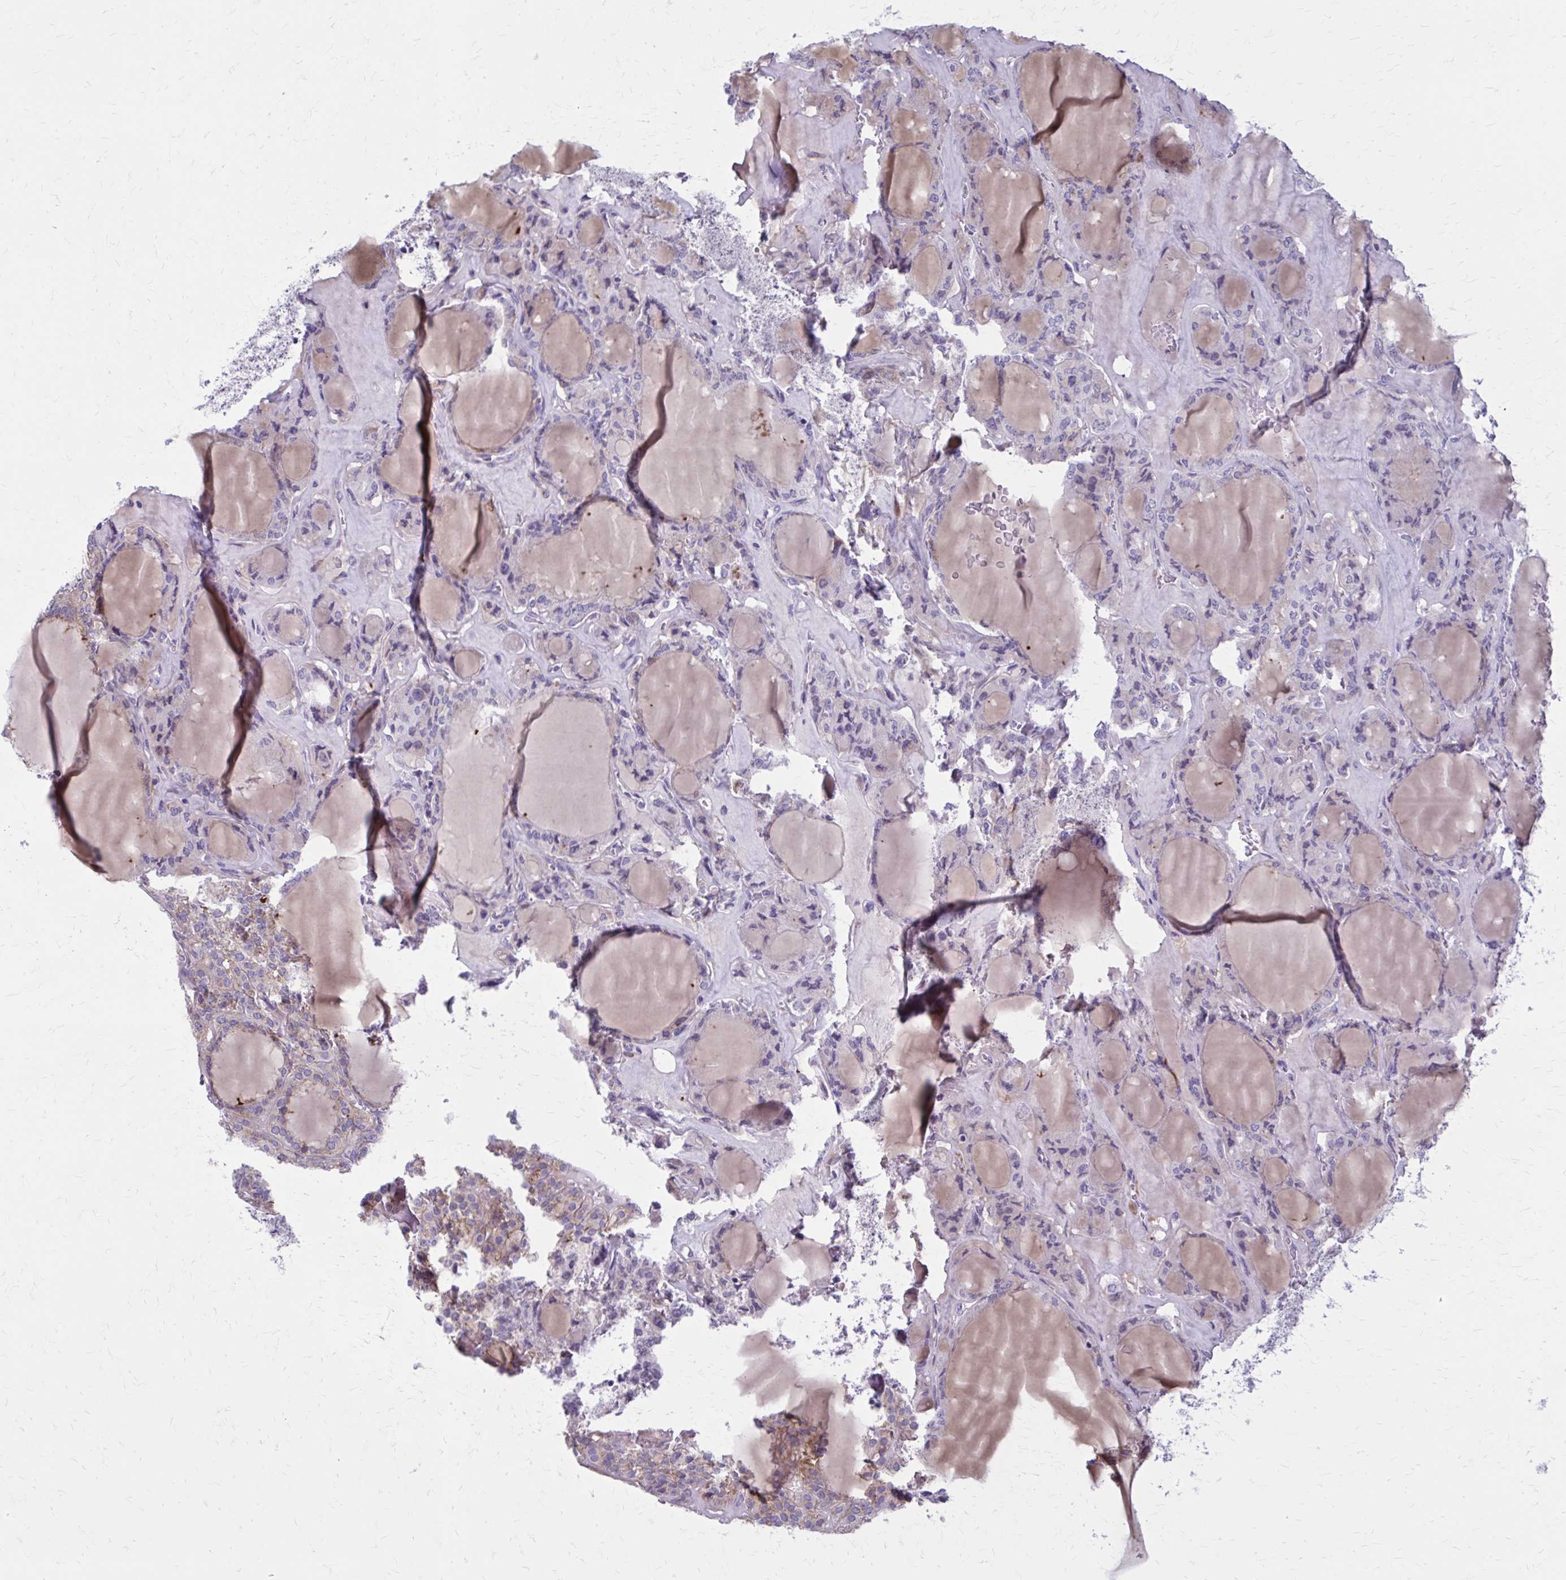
{"staining": {"intensity": "weak", "quantity": "25%-75%", "location": "cytoplasmic/membranous"}, "tissue": "thyroid cancer", "cell_type": "Tumor cells", "image_type": "cancer", "snomed": [{"axis": "morphology", "description": "Follicular adenoma carcinoma, NOS"}, {"axis": "topography", "description": "Thyroid gland"}], "caption": "A high-resolution histopathology image shows immunohistochemistry (IHC) staining of thyroid cancer, which reveals weak cytoplasmic/membranous positivity in approximately 25%-75% of tumor cells.", "gene": "AKAP12", "patient": {"sex": "female", "age": 63}}